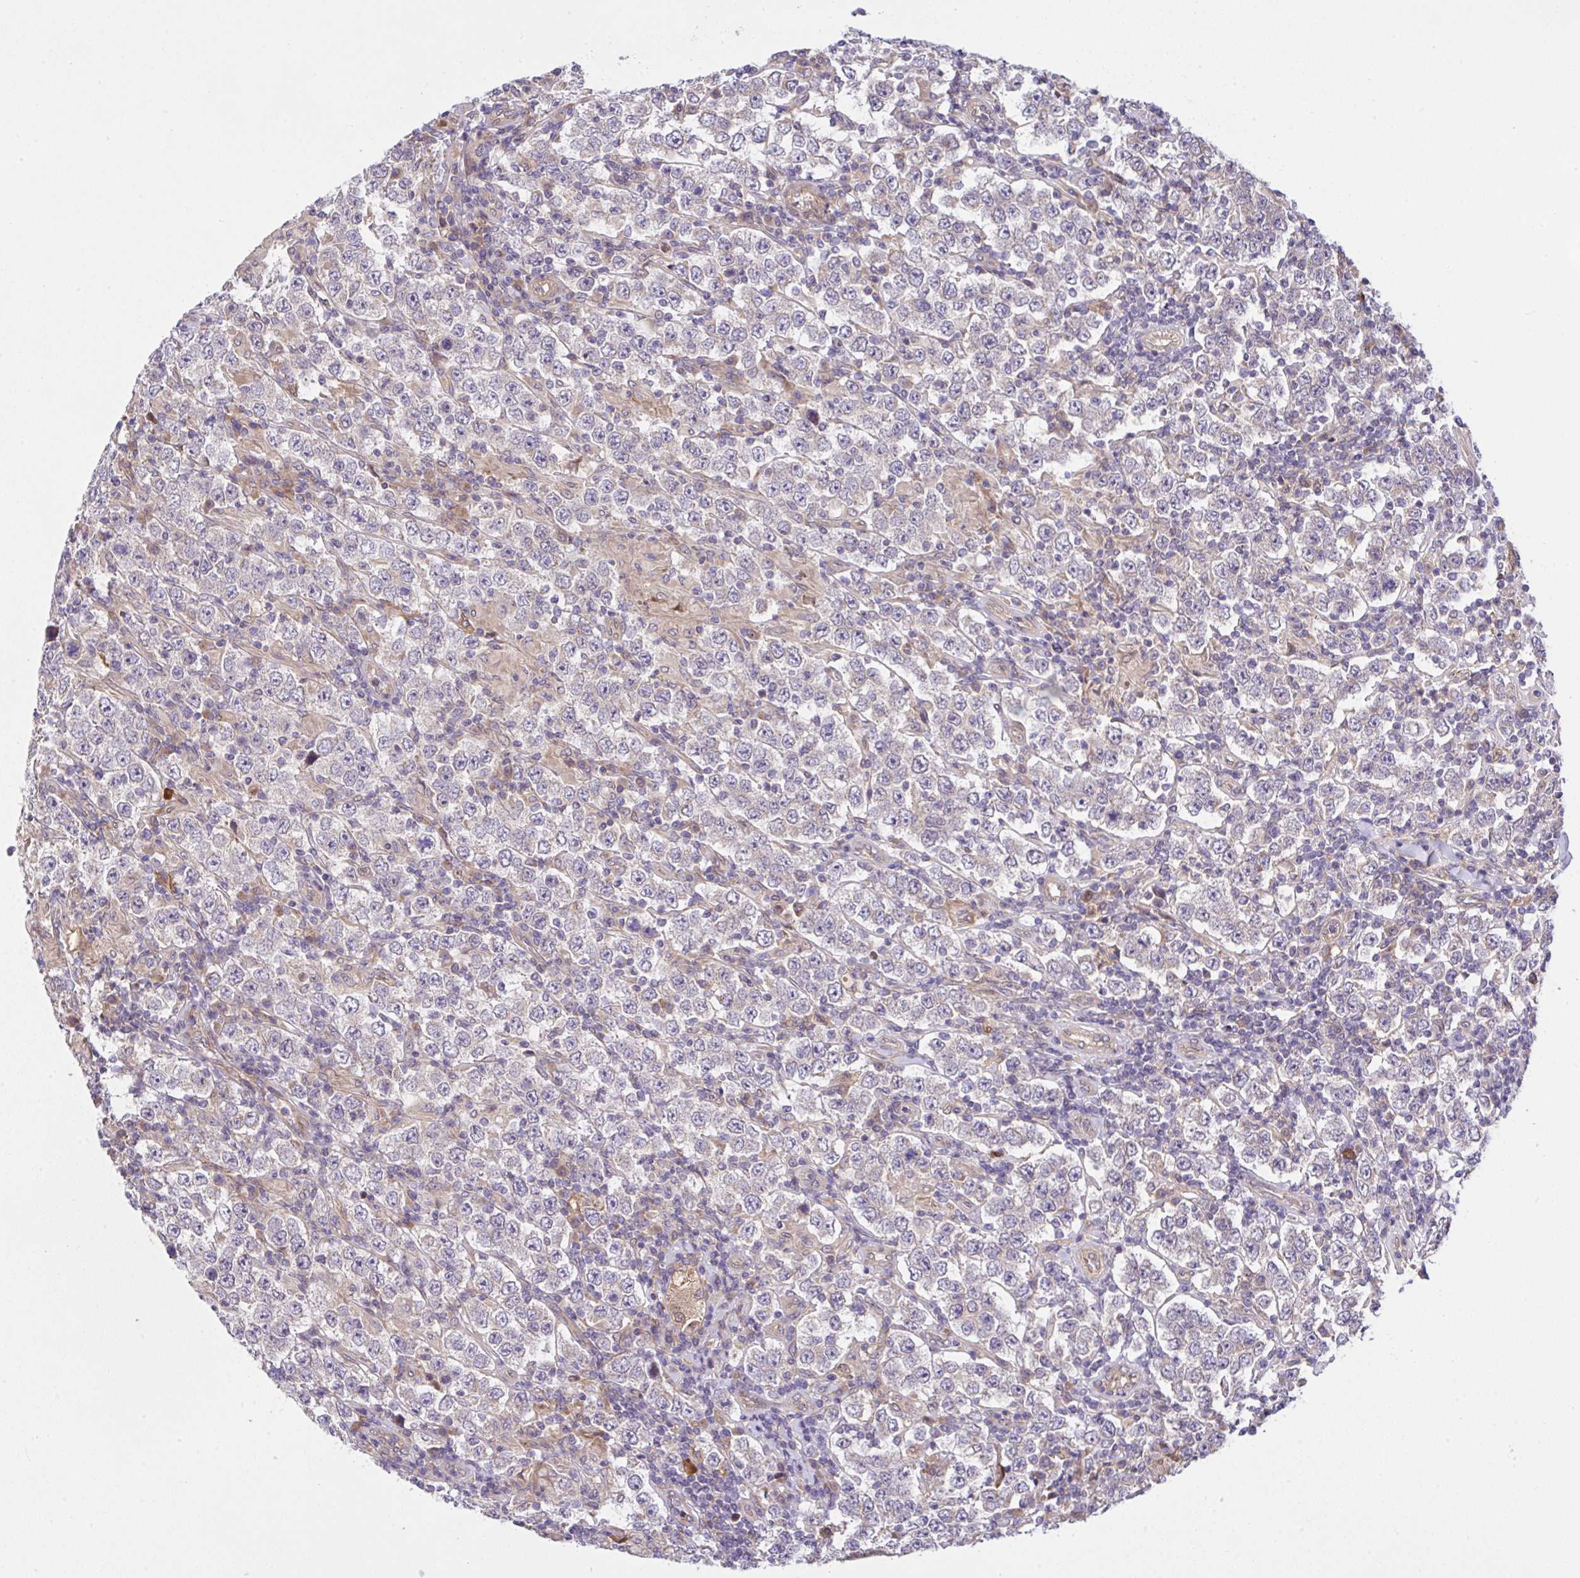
{"staining": {"intensity": "weak", "quantity": "25%-75%", "location": "cytoplasmic/membranous"}, "tissue": "testis cancer", "cell_type": "Tumor cells", "image_type": "cancer", "snomed": [{"axis": "morphology", "description": "Normal tissue, NOS"}, {"axis": "morphology", "description": "Urothelial carcinoma, High grade"}, {"axis": "morphology", "description": "Seminoma, NOS"}, {"axis": "morphology", "description": "Carcinoma, Embryonal, NOS"}, {"axis": "topography", "description": "Urinary bladder"}, {"axis": "topography", "description": "Testis"}], "caption": "Testis cancer (embryonal carcinoma) stained with a brown dye reveals weak cytoplasmic/membranous positive expression in about 25%-75% of tumor cells.", "gene": "UBE4A", "patient": {"sex": "male", "age": 41}}